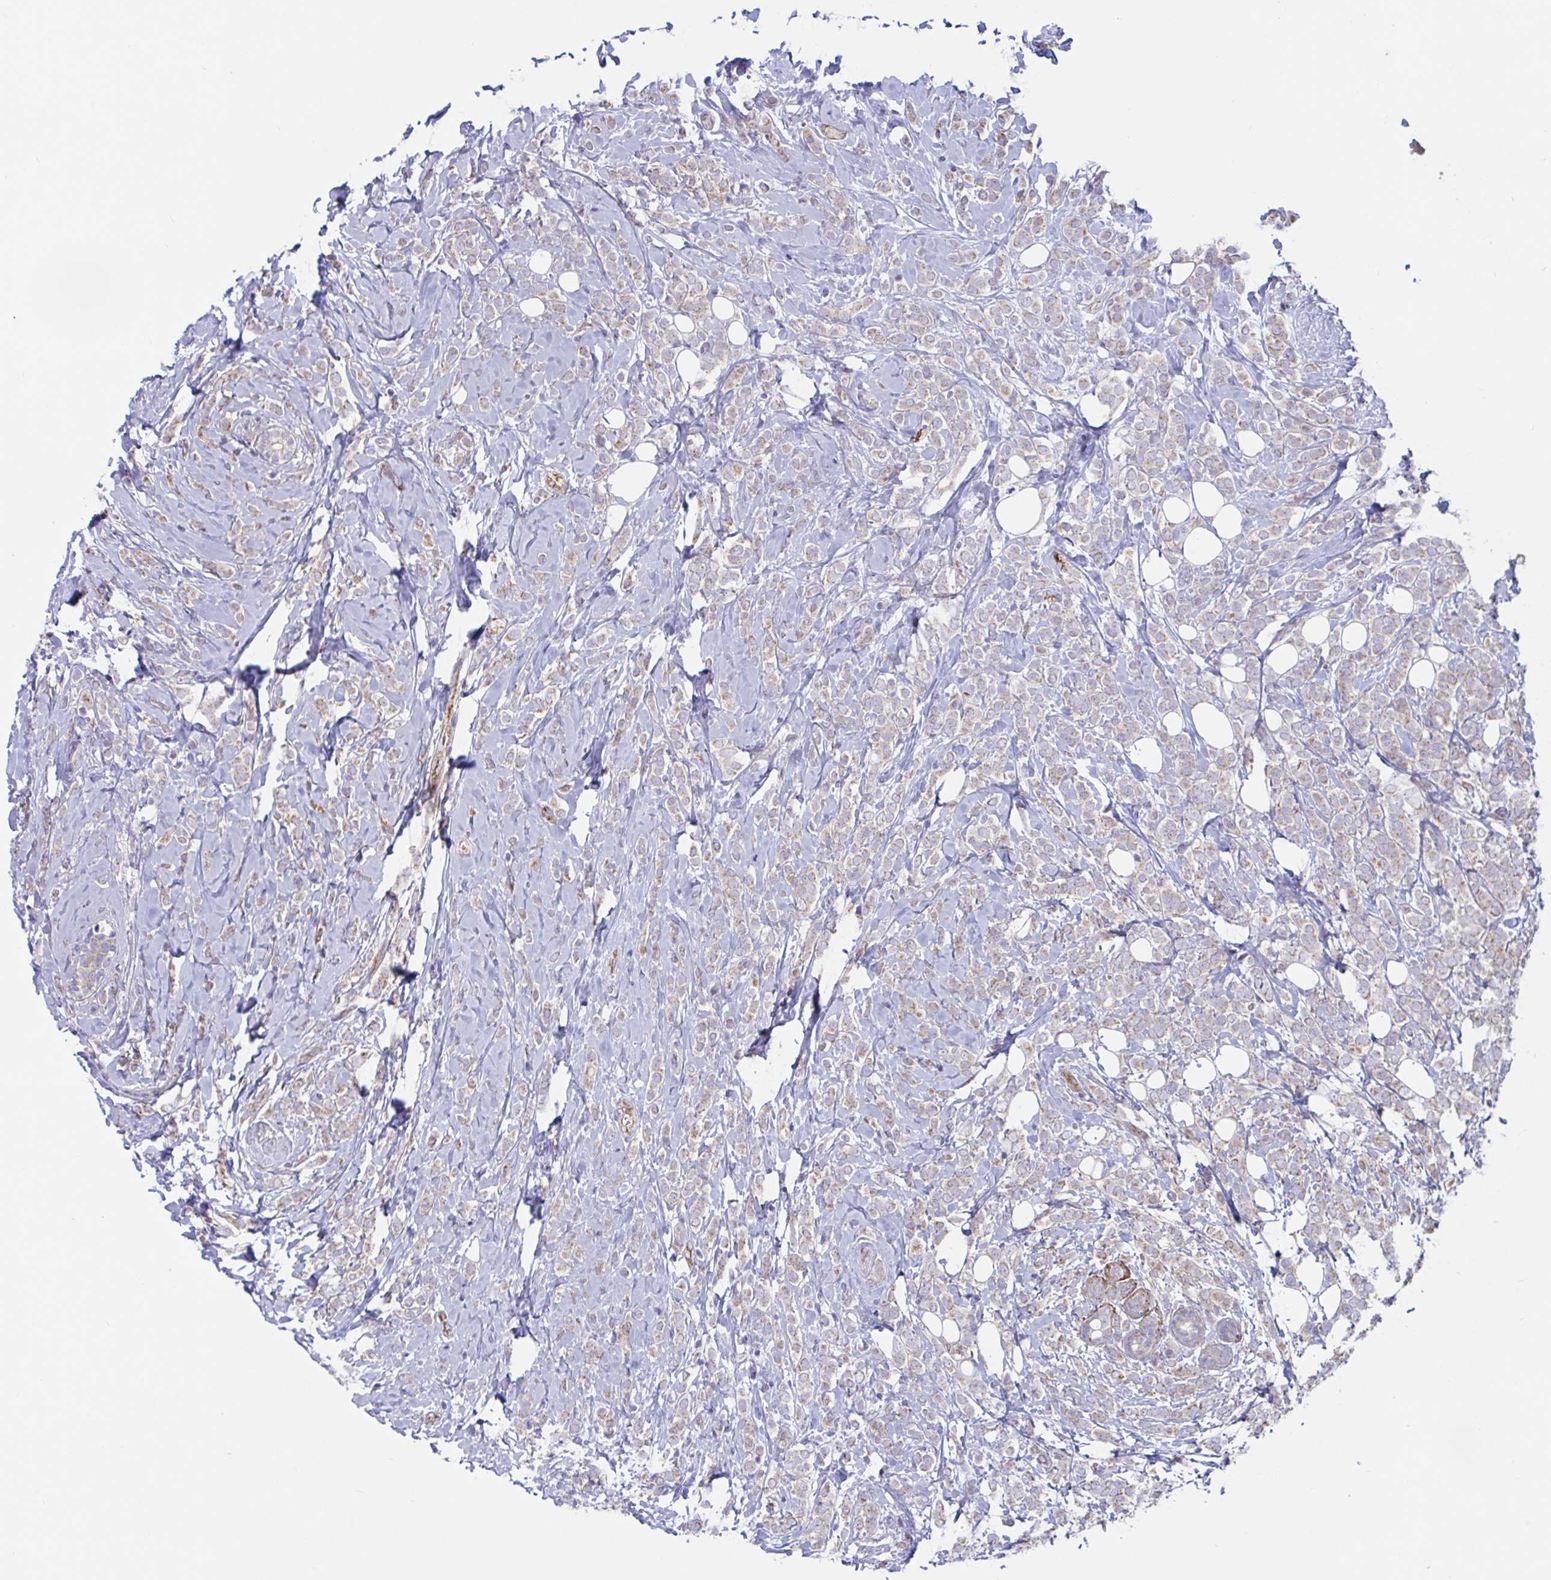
{"staining": {"intensity": "weak", "quantity": "<25%", "location": "cytoplasmic/membranous"}, "tissue": "breast cancer", "cell_type": "Tumor cells", "image_type": "cancer", "snomed": [{"axis": "morphology", "description": "Lobular carcinoma"}, {"axis": "topography", "description": "Breast"}], "caption": "IHC of human lobular carcinoma (breast) displays no staining in tumor cells.", "gene": "IL37", "patient": {"sex": "female", "age": 49}}